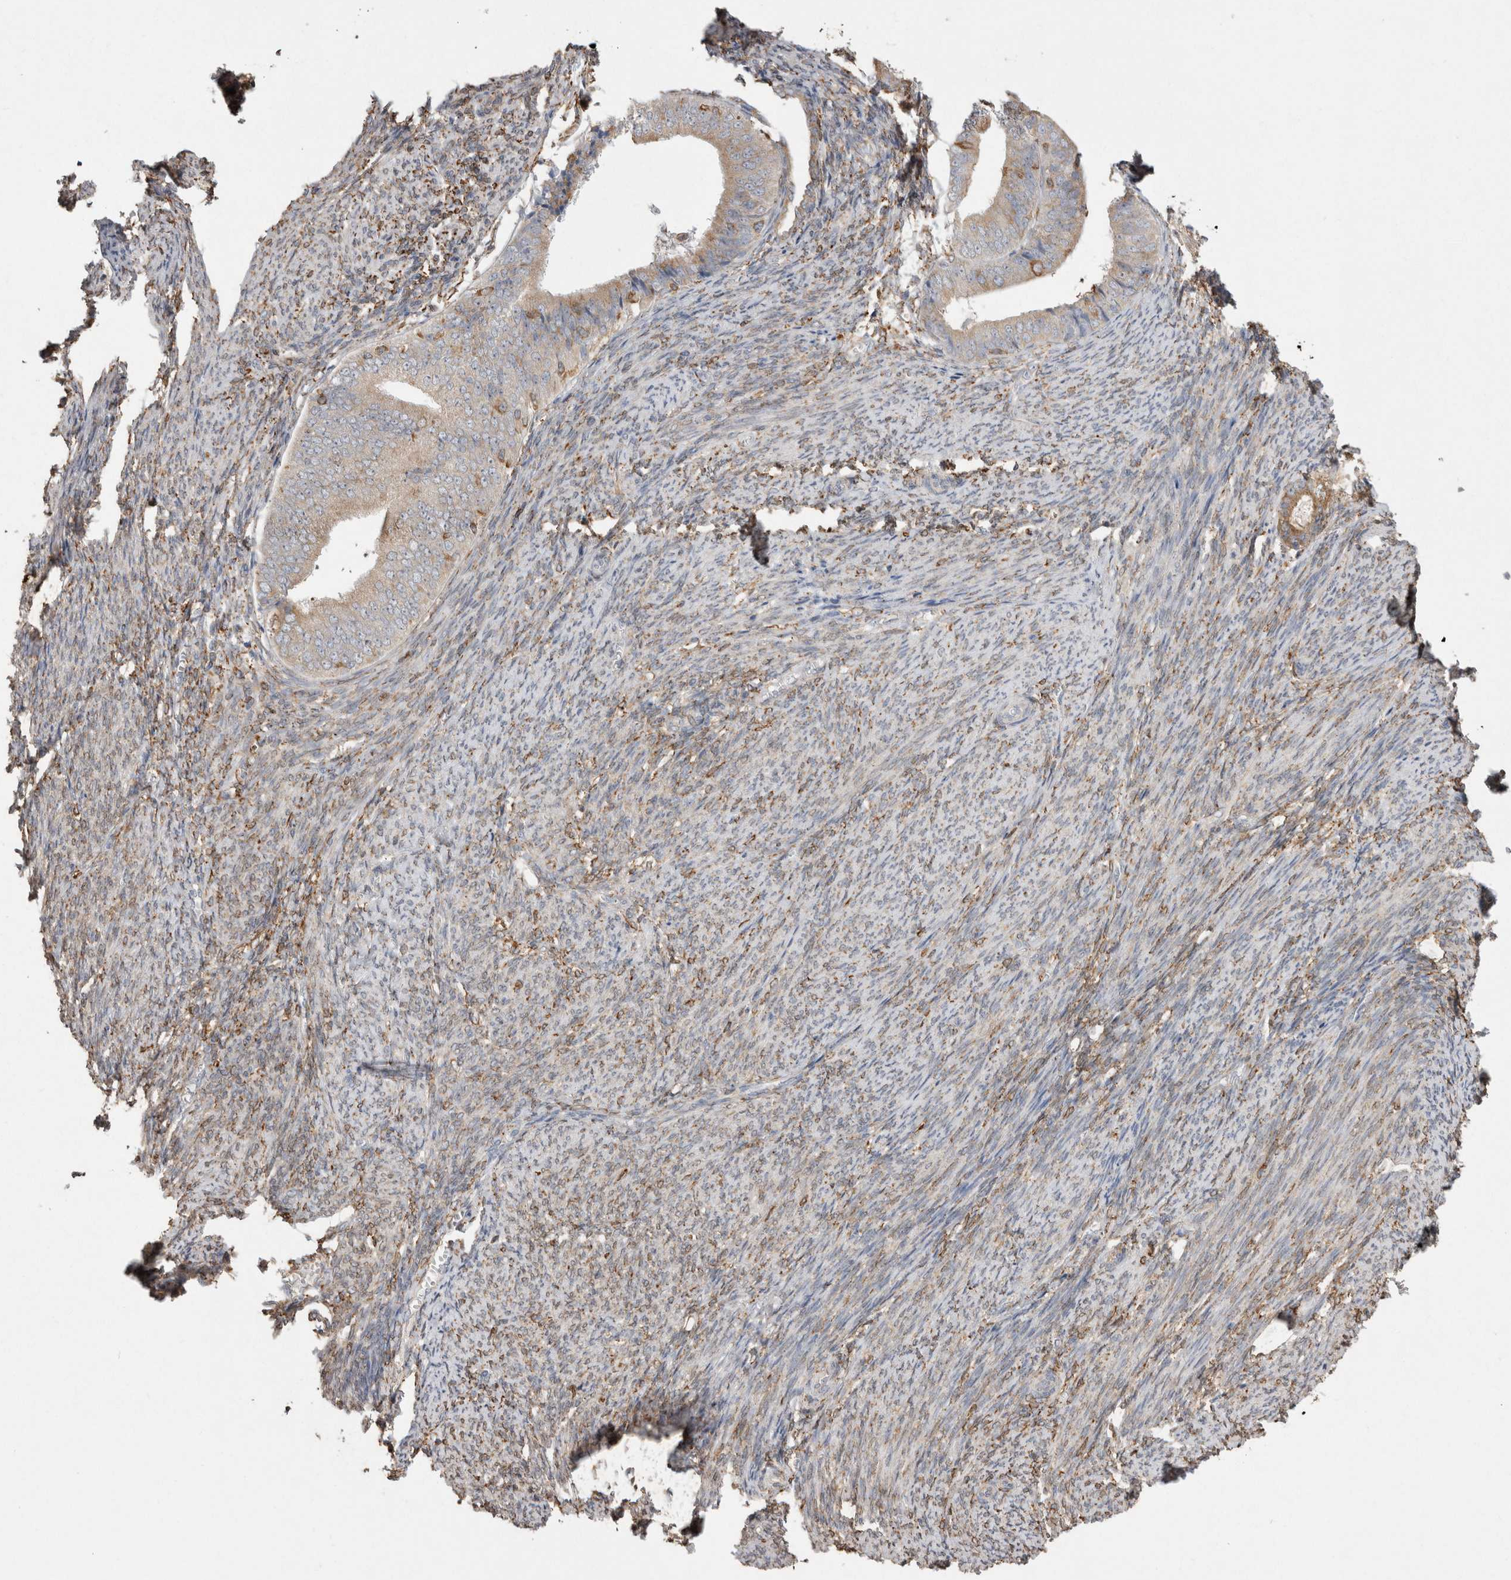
{"staining": {"intensity": "moderate", "quantity": ">75%", "location": "cytoplasmic/membranous"}, "tissue": "endometrial cancer", "cell_type": "Tumor cells", "image_type": "cancer", "snomed": [{"axis": "morphology", "description": "Adenocarcinoma, NOS"}, {"axis": "topography", "description": "Endometrium"}], "caption": "Immunohistochemistry of human endometrial cancer exhibits medium levels of moderate cytoplasmic/membranous expression in about >75% of tumor cells.", "gene": "LRPAP1", "patient": {"sex": "female", "age": 63}}